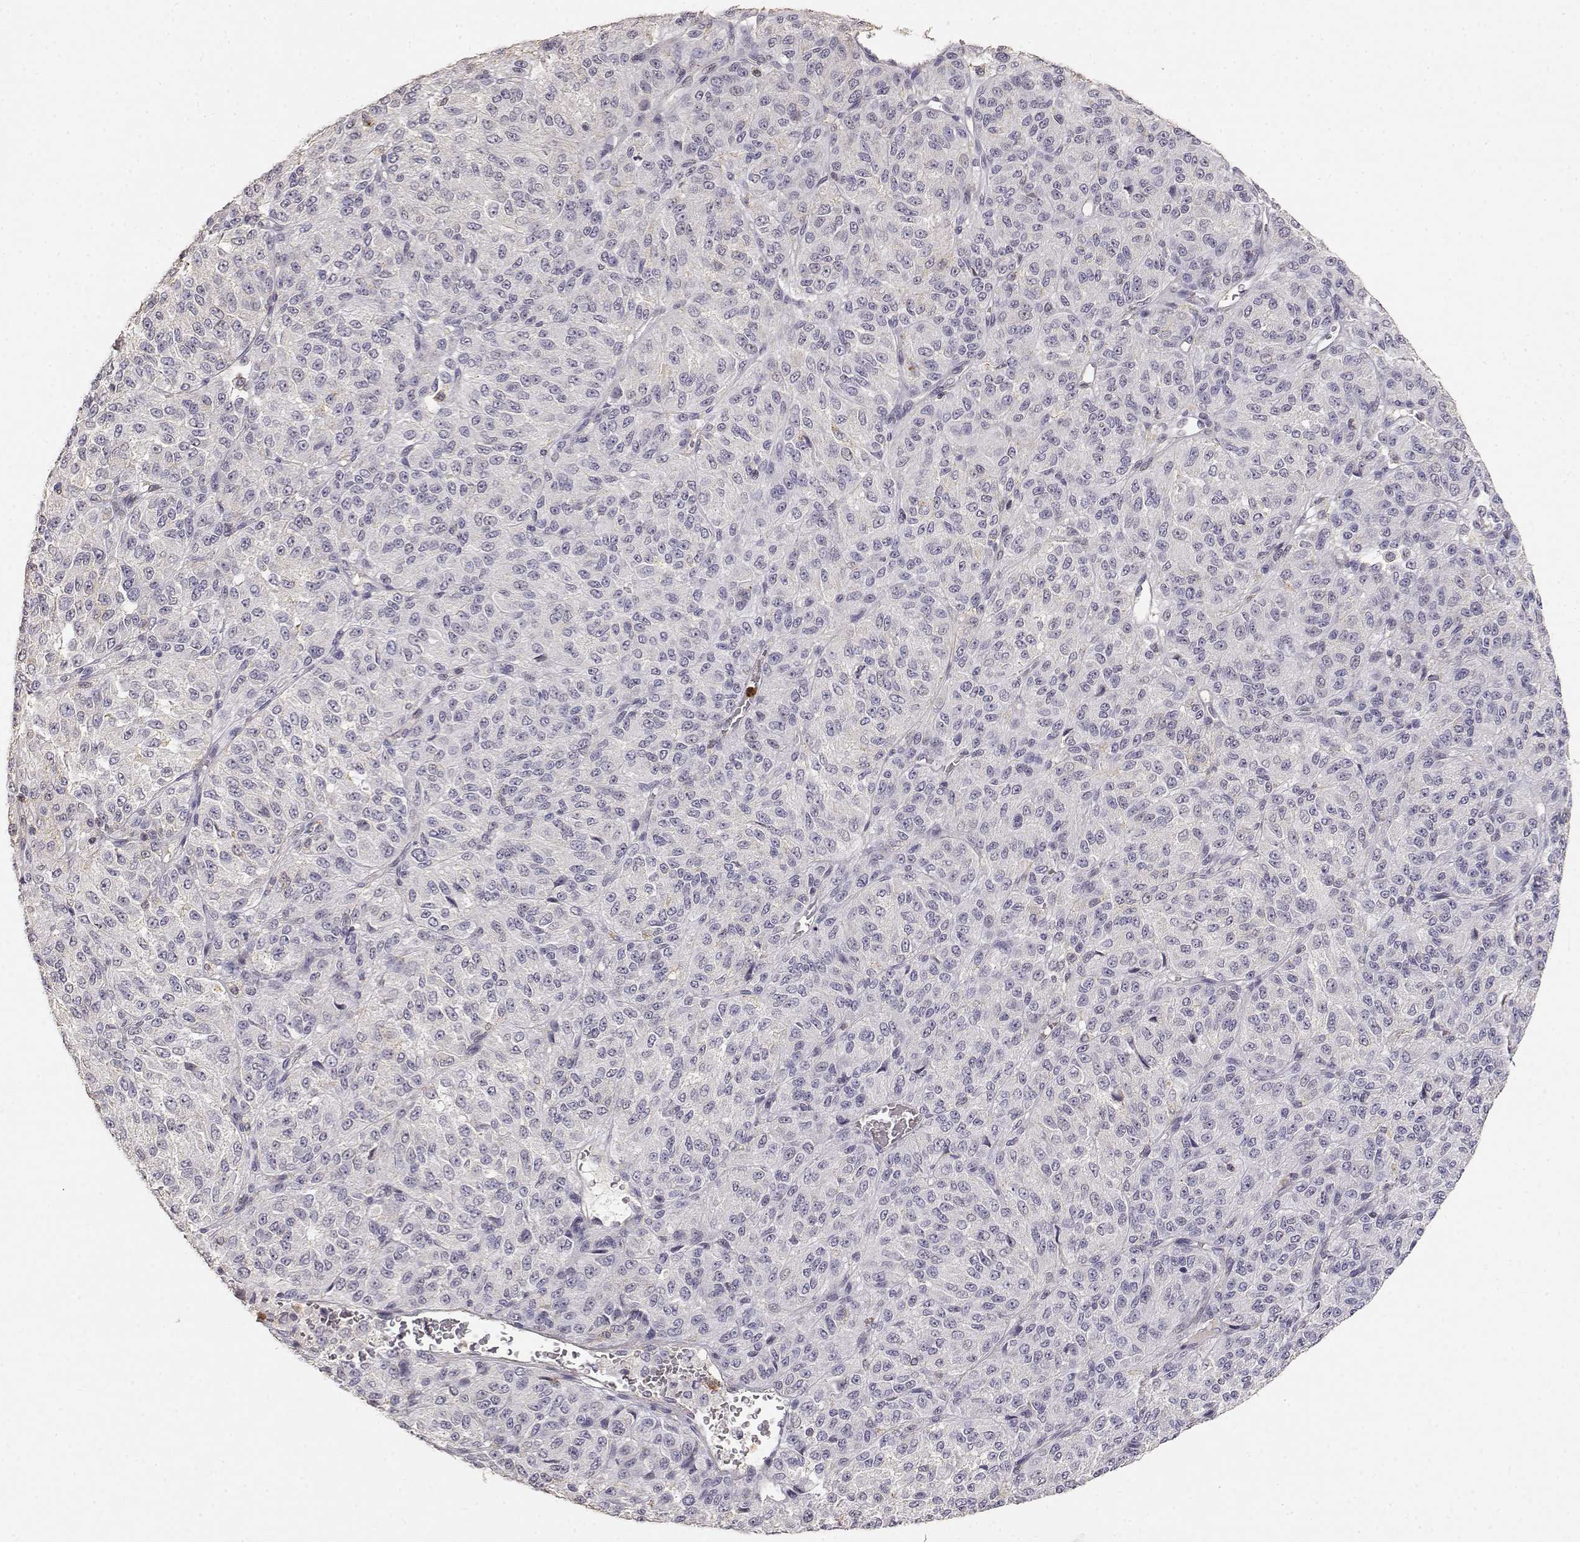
{"staining": {"intensity": "negative", "quantity": "none", "location": "none"}, "tissue": "melanoma", "cell_type": "Tumor cells", "image_type": "cancer", "snomed": [{"axis": "morphology", "description": "Malignant melanoma, Metastatic site"}, {"axis": "topography", "description": "Brain"}], "caption": "The IHC photomicrograph has no significant positivity in tumor cells of melanoma tissue. (DAB immunohistochemistry (IHC) with hematoxylin counter stain).", "gene": "TNFRSF10C", "patient": {"sex": "female", "age": 56}}